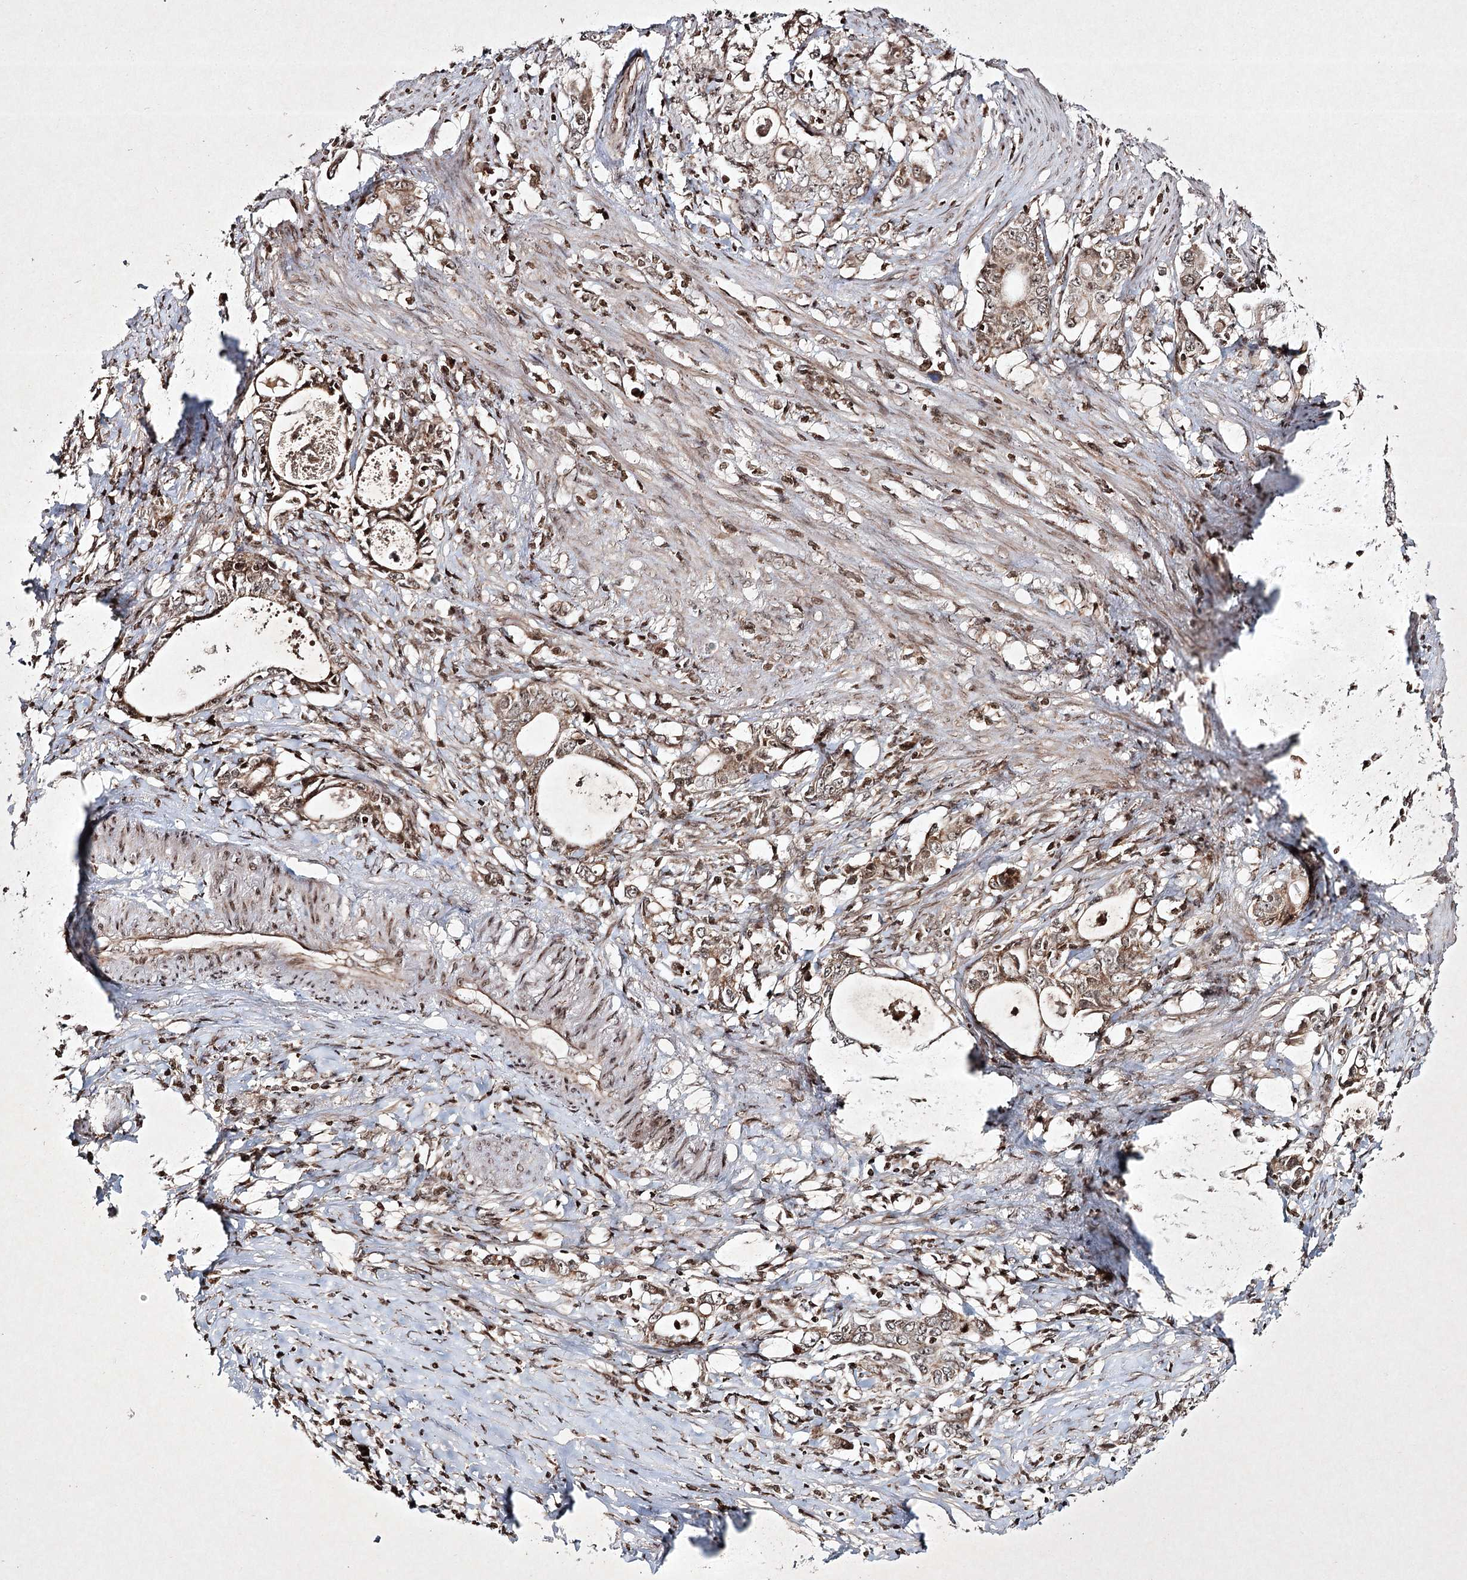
{"staining": {"intensity": "moderate", "quantity": ">75%", "location": "cytoplasmic/membranous,nuclear"}, "tissue": "stomach cancer", "cell_type": "Tumor cells", "image_type": "cancer", "snomed": [{"axis": "morphology", "description": "Adenocarcinoma, NOS"}, {"axis": "topography", "description": "Stomach, lower"}], "caption": "Immunohistochemistry (IHC) of stomach cancer shows medium levels of moderate cytoplasmic/membranous and nuclear expression in about >75% of tumor cells.", "gene": "CARM1", "patient": {"sex": "female", "age": 72}}